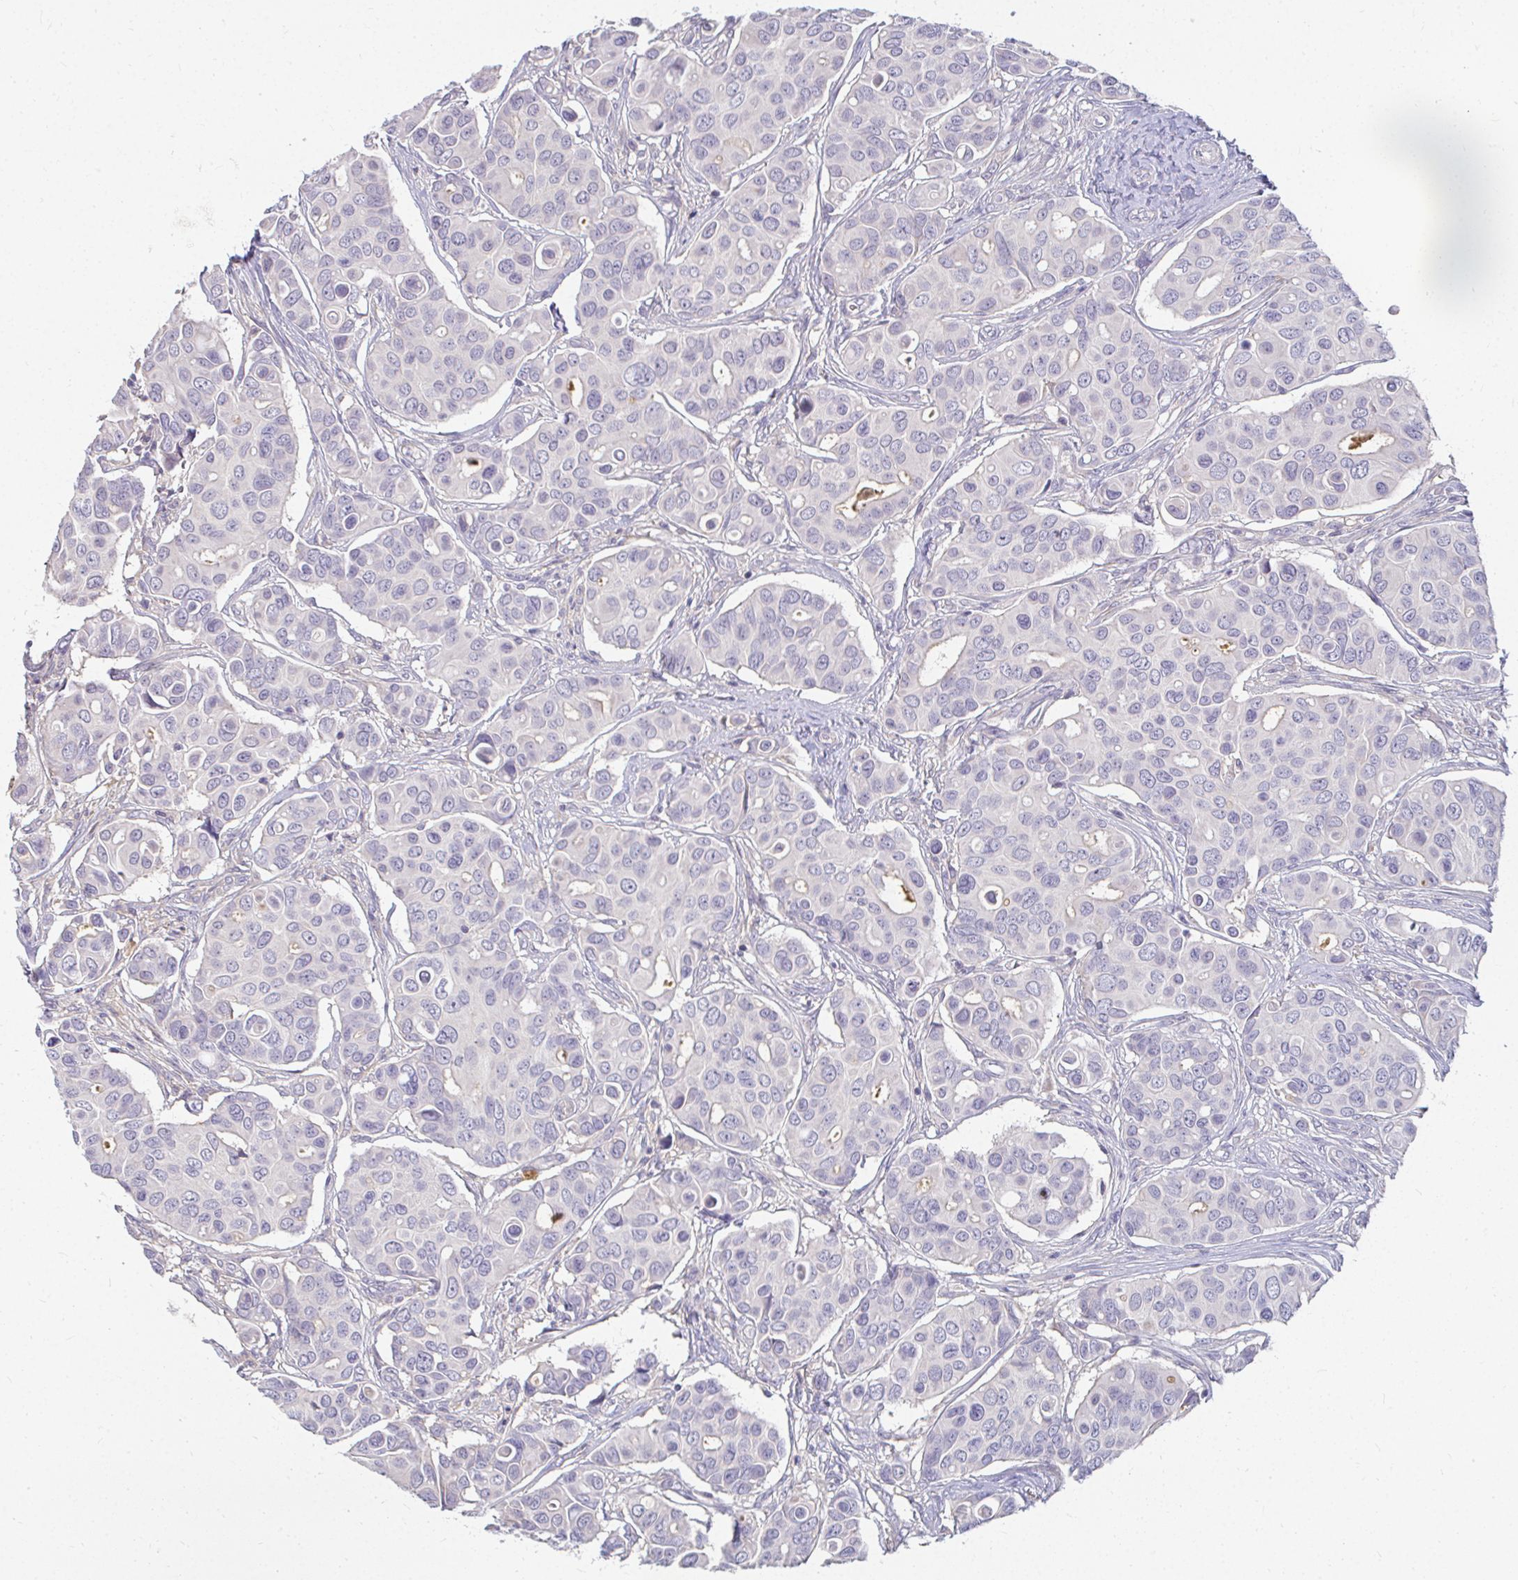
{"staining": {"intensity": "negative", "quantity": "none", "location": "none"}, "tissue": "breast cancer", "cell_type": "Tumor cells", "image_type": "cancer", "snomed": [{"axis": "morphology", "description": "Normal tissue, NOS"}, {"axis": "morphology", "description": "Duct carcinoma"}, {"axis": "topography", "description": "Skin"}, {"axis": "topography", "description": "Breast"}], "caption": "DAB (3,3'-diaminobenzidine) immunohistochemical staining of breast invasive ductal carcinoma demonstrates no significant expression in tumor cells.", "gene": "LOXL4", "patient": {"sex": "female", "age": 54}}